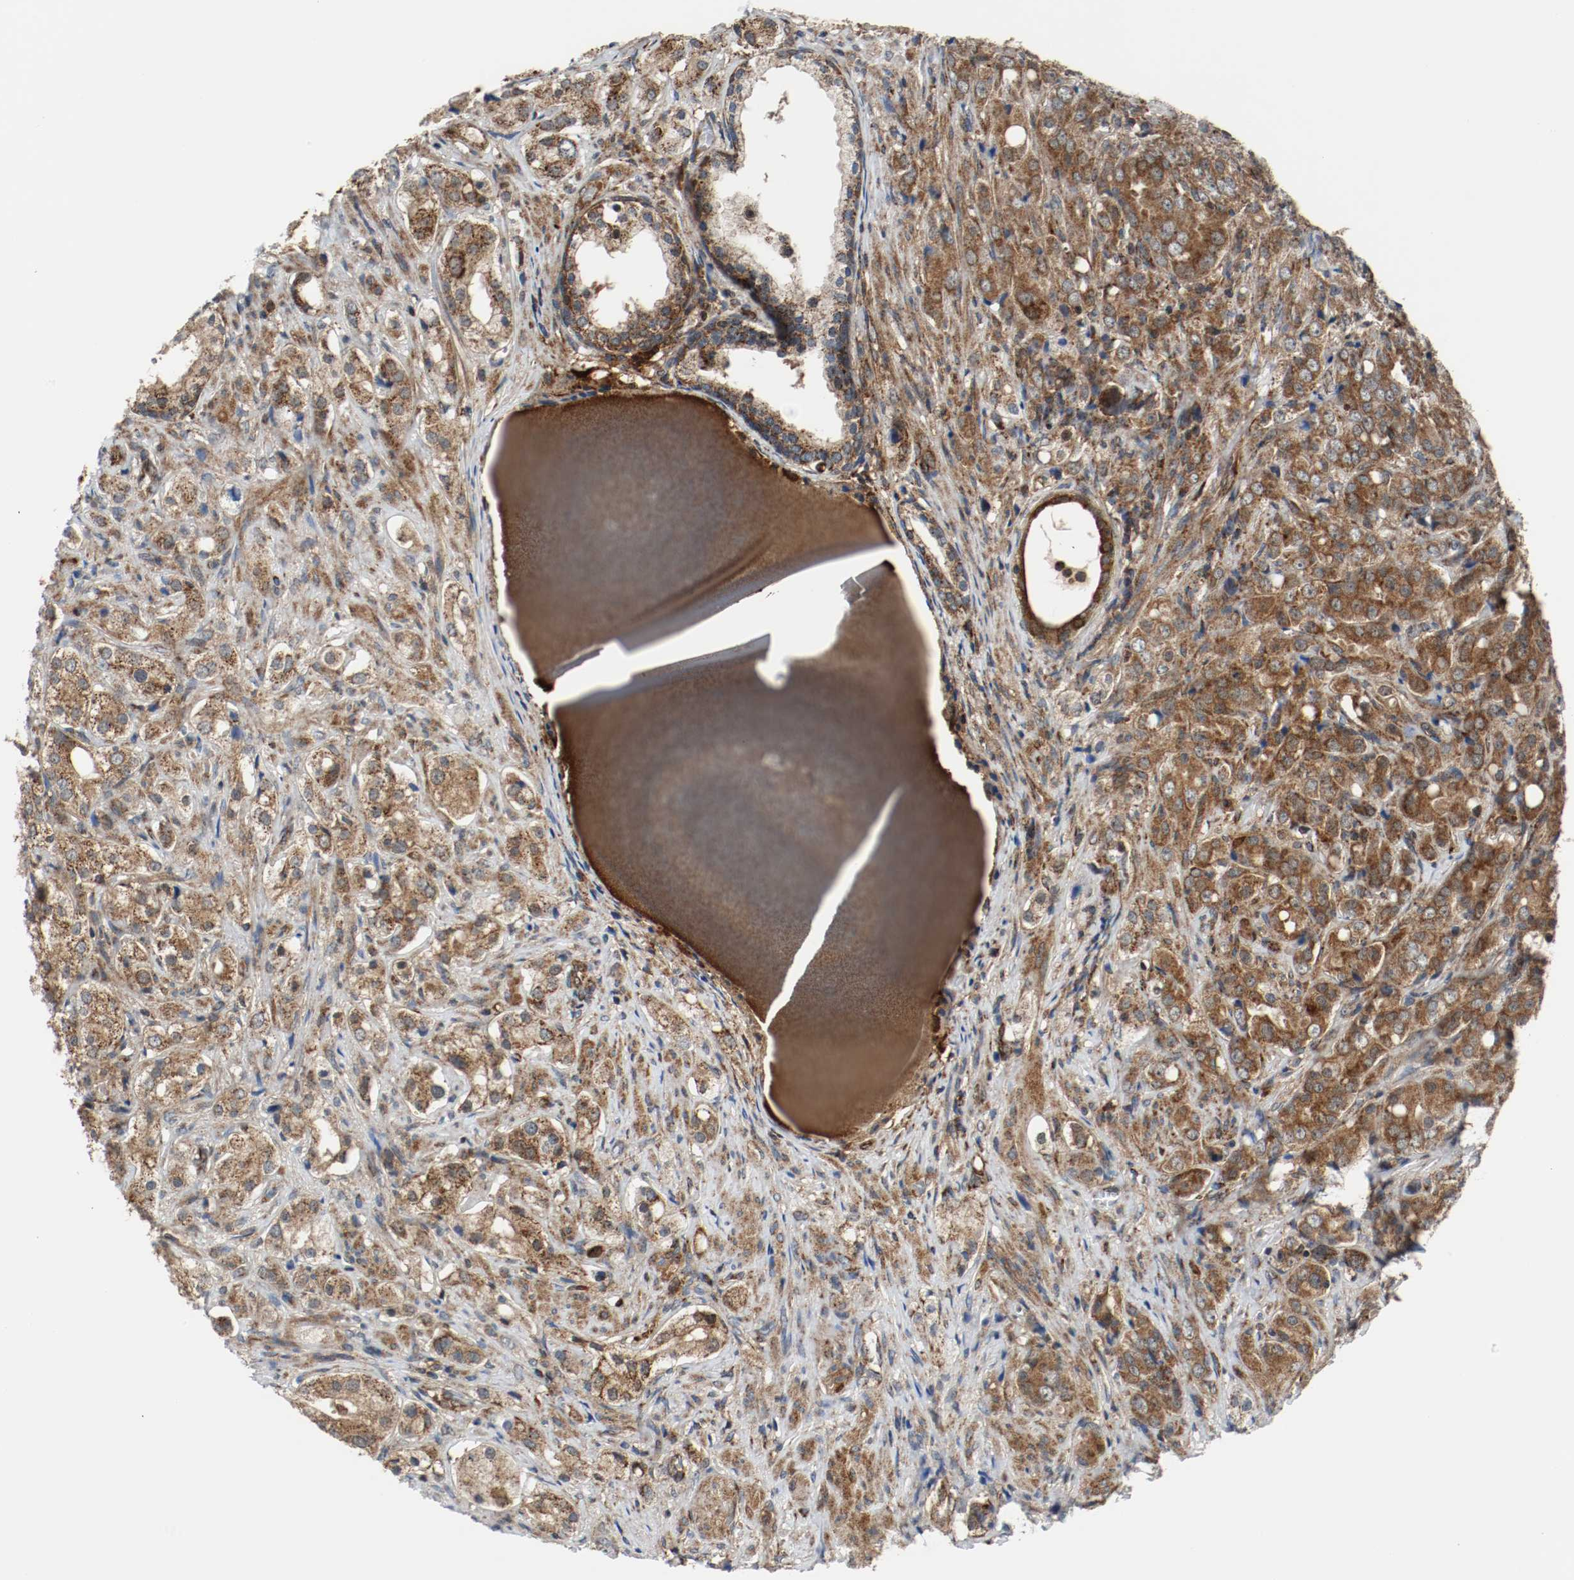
{"staining": {"intensity": "strong", "quantity": ">75%", "location": "cytoplasmic/membranous"}, "tissue": "prostate cancer", "cell_type": "Tumor cells", "image_type": "cancer", "snomed": [{"axis": "morphology", "description": "Adenocarcinoma, High grade"}, {"axis": "topography", "description": "Prostate"}], "caption": "This is a histology image of immunohistochemistry (IHC) staining of prostate high-grade adenocarcinoma, which shows strong expression in the cytoplasmic/membranous of tumor cells.", "gene": "TXNRD1", "patient": {"sex": "male", "age": 68}}